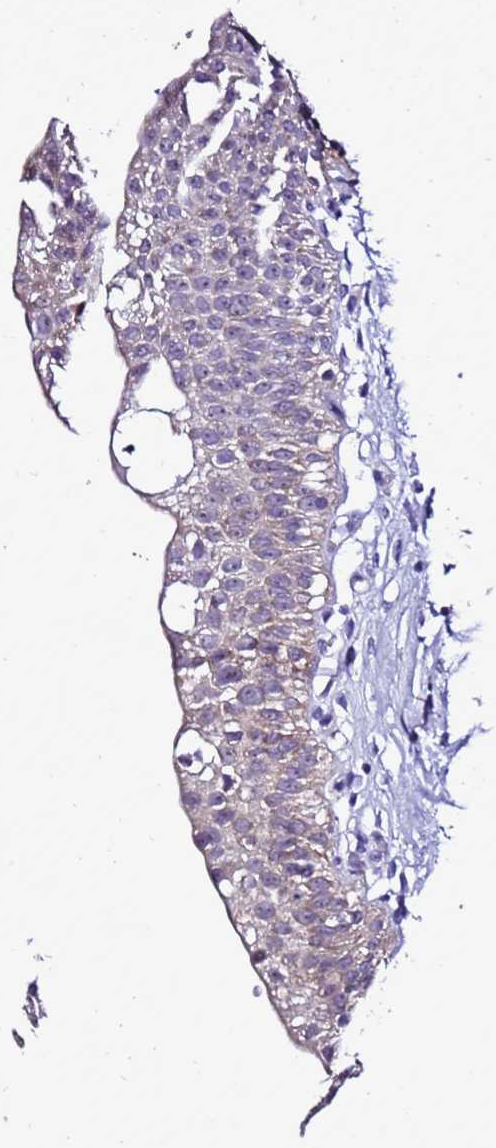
{"staining": {"intensity": "moderate", "quantity": ">75%", "location": "cytoplasmic/membranous"}, "tissue": "urinary bladder", "cell_type": "Urothelial cells", "image_type": "normal", "snomed": [{"axis": "morphology", "description": "Normal tissue, NOS"}, {"axis": "topography", "description": "Urinary bladder"}], "caption": "Immunohistochemistry (DAB (3,3'-diaminobenzidine)) staining of unremarkable urinary bladder shows moderate cytoplasmic/membranous protein positivity in about >75% of urothelial cells. Nuclei are stained in blue.", "gene": "DPH6", "patient": {"sex": "male", "age": 51}}